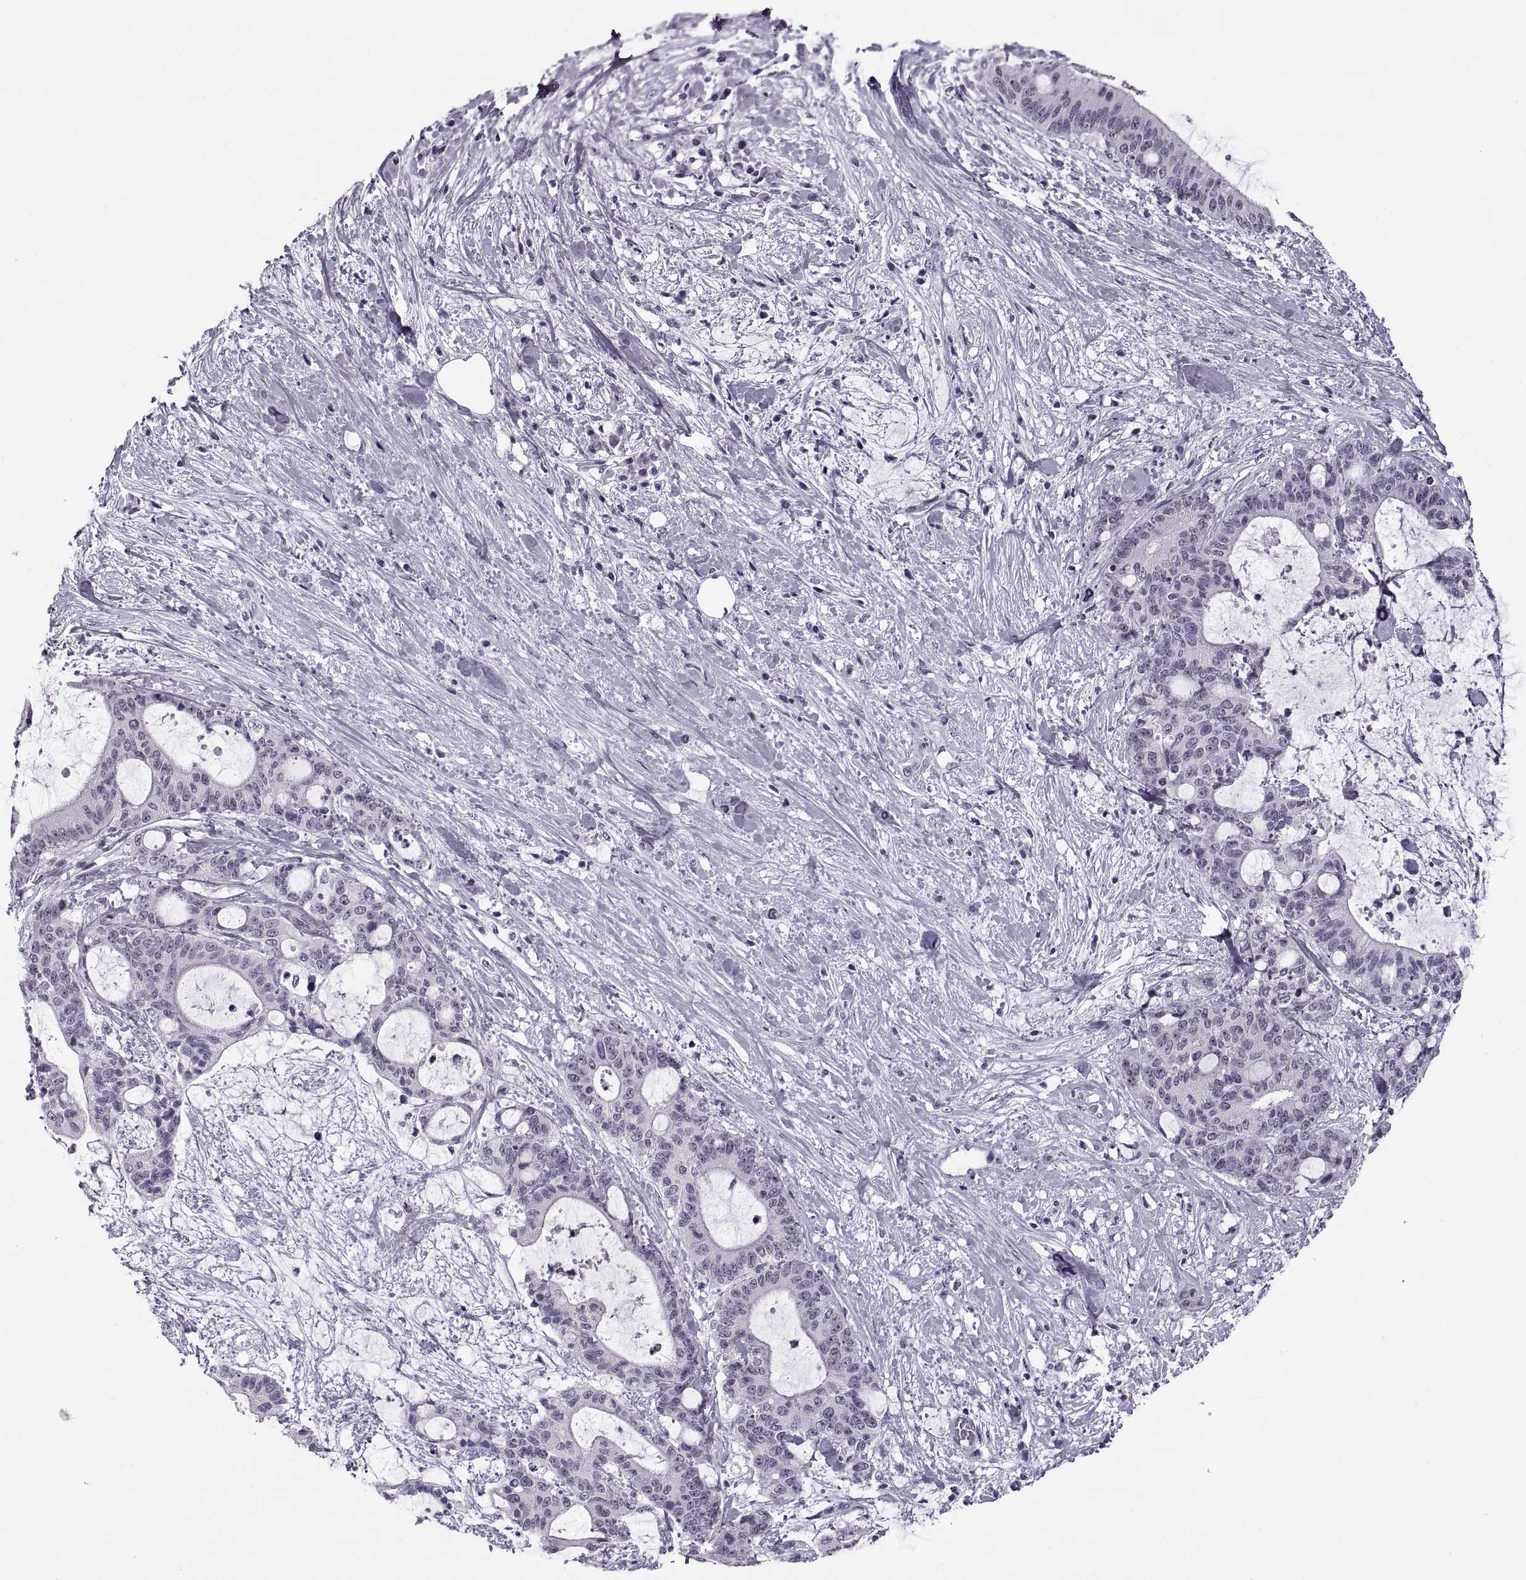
{"staining": {"intensity": "negative", "quantity": "none", "location": "none"}, "tissue": "liver cancer", "cell_type": "Tumor cells", "image_type": "cancer", "snomed": [{"axis": "morphology", "description": "Cholangiocarcinoma"}, {"axis": "topography", "description": "Liver"}], "caption": "The histopathology image displays no significant expression in tumor cells of cholangiocarcinoma (liver). (Immunohistochemistry, brightfield microscopy, high magnification).", "gene": "TBC1D3G", "patient": {"sex": "female", "age": 73}}